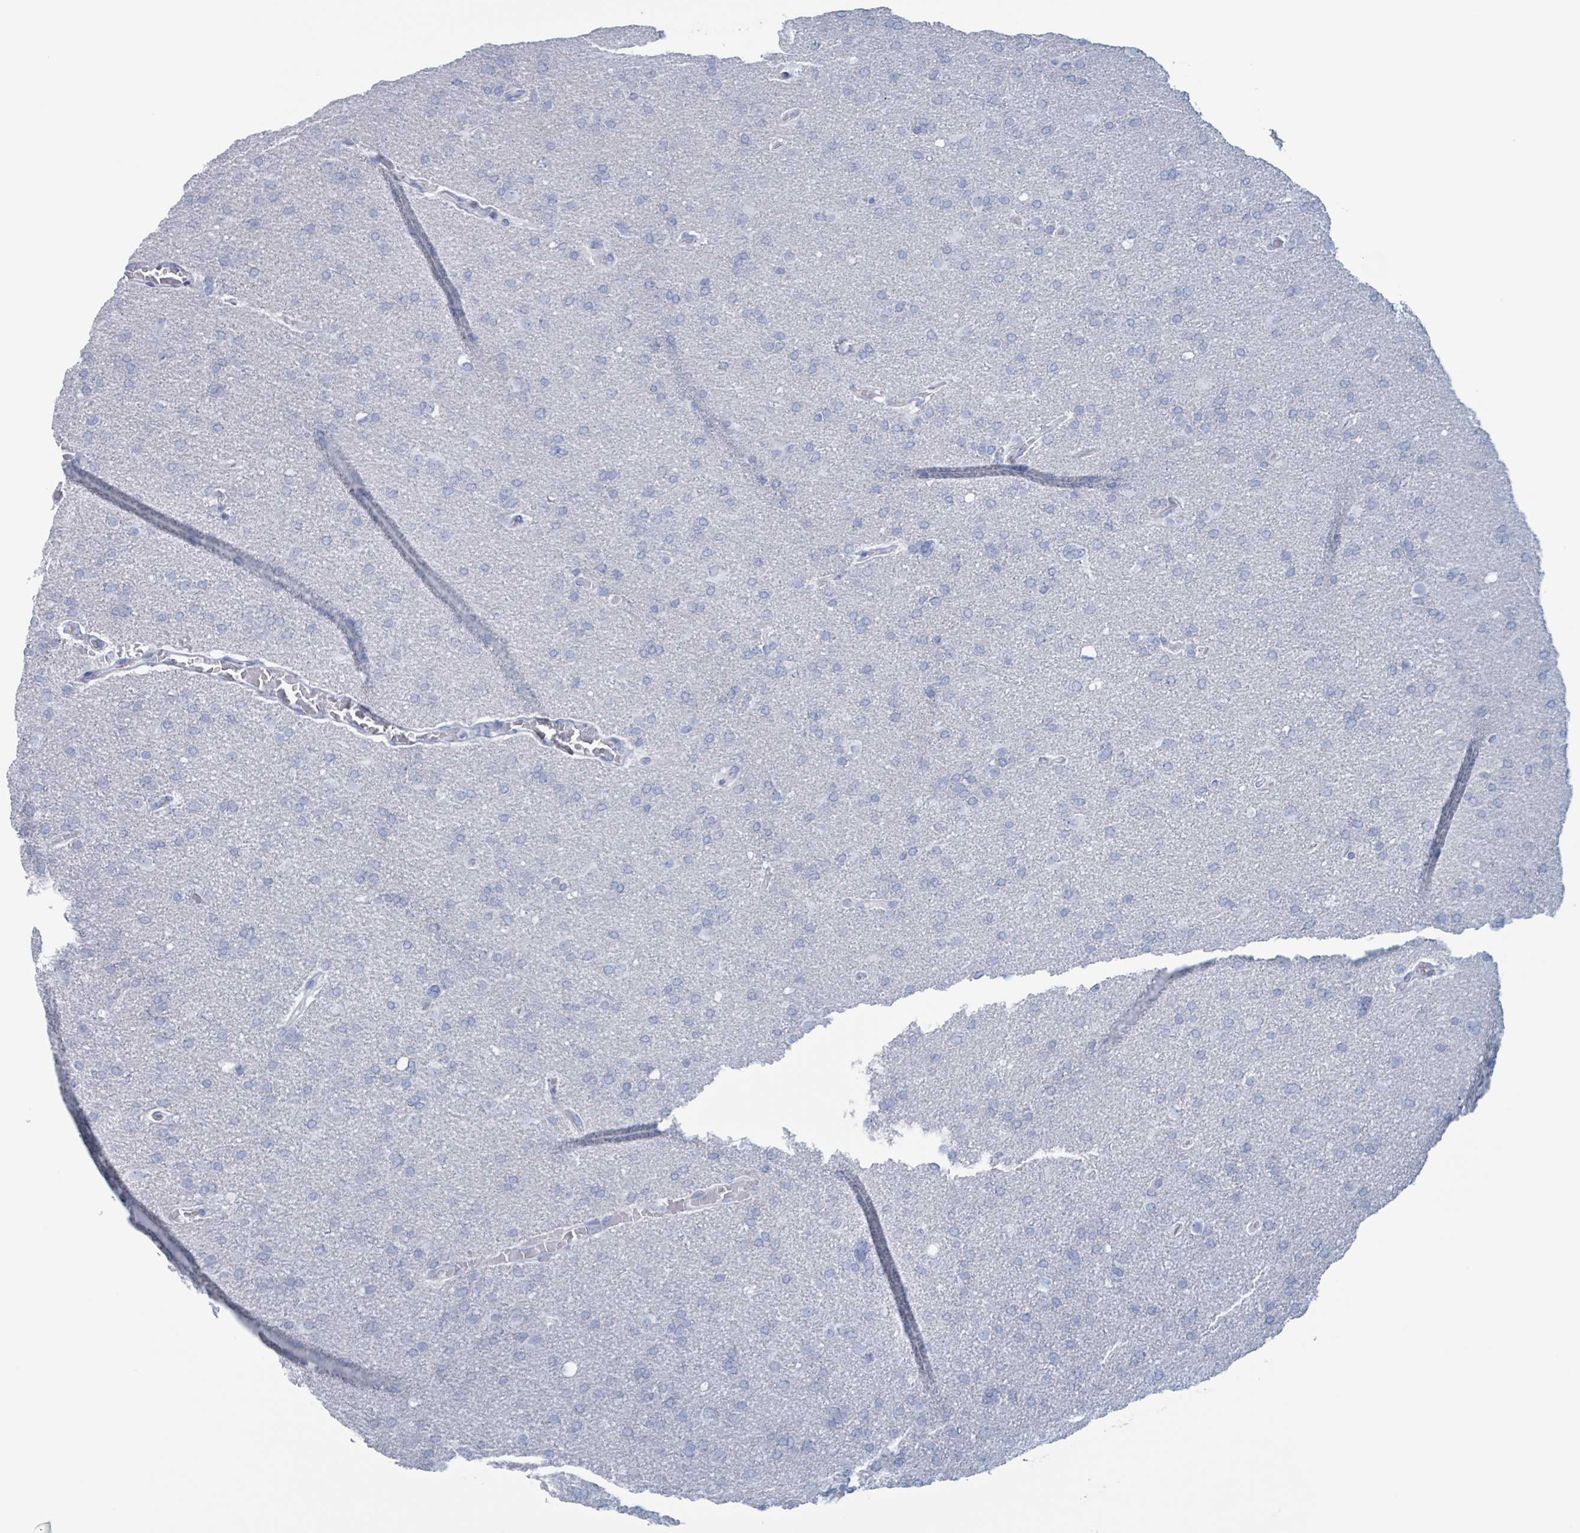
{"staining": {"intensity": "negative", "quantity": "none", "location": "none"}, "tissue": "glioma", "cell_type": "Tumor cells", "image_type": "cancer", "snomed": [{"axis": "morphology", "description": "Glioma, malignant, High grade"}, {"axis": "topography", "description": "Cerebral cortex"}], "caption": "A photomicrograph of human glioma is negative for staining in tumor cells.", "gene": "KLK4", "patient": {"sex": "female", "age": 36}}